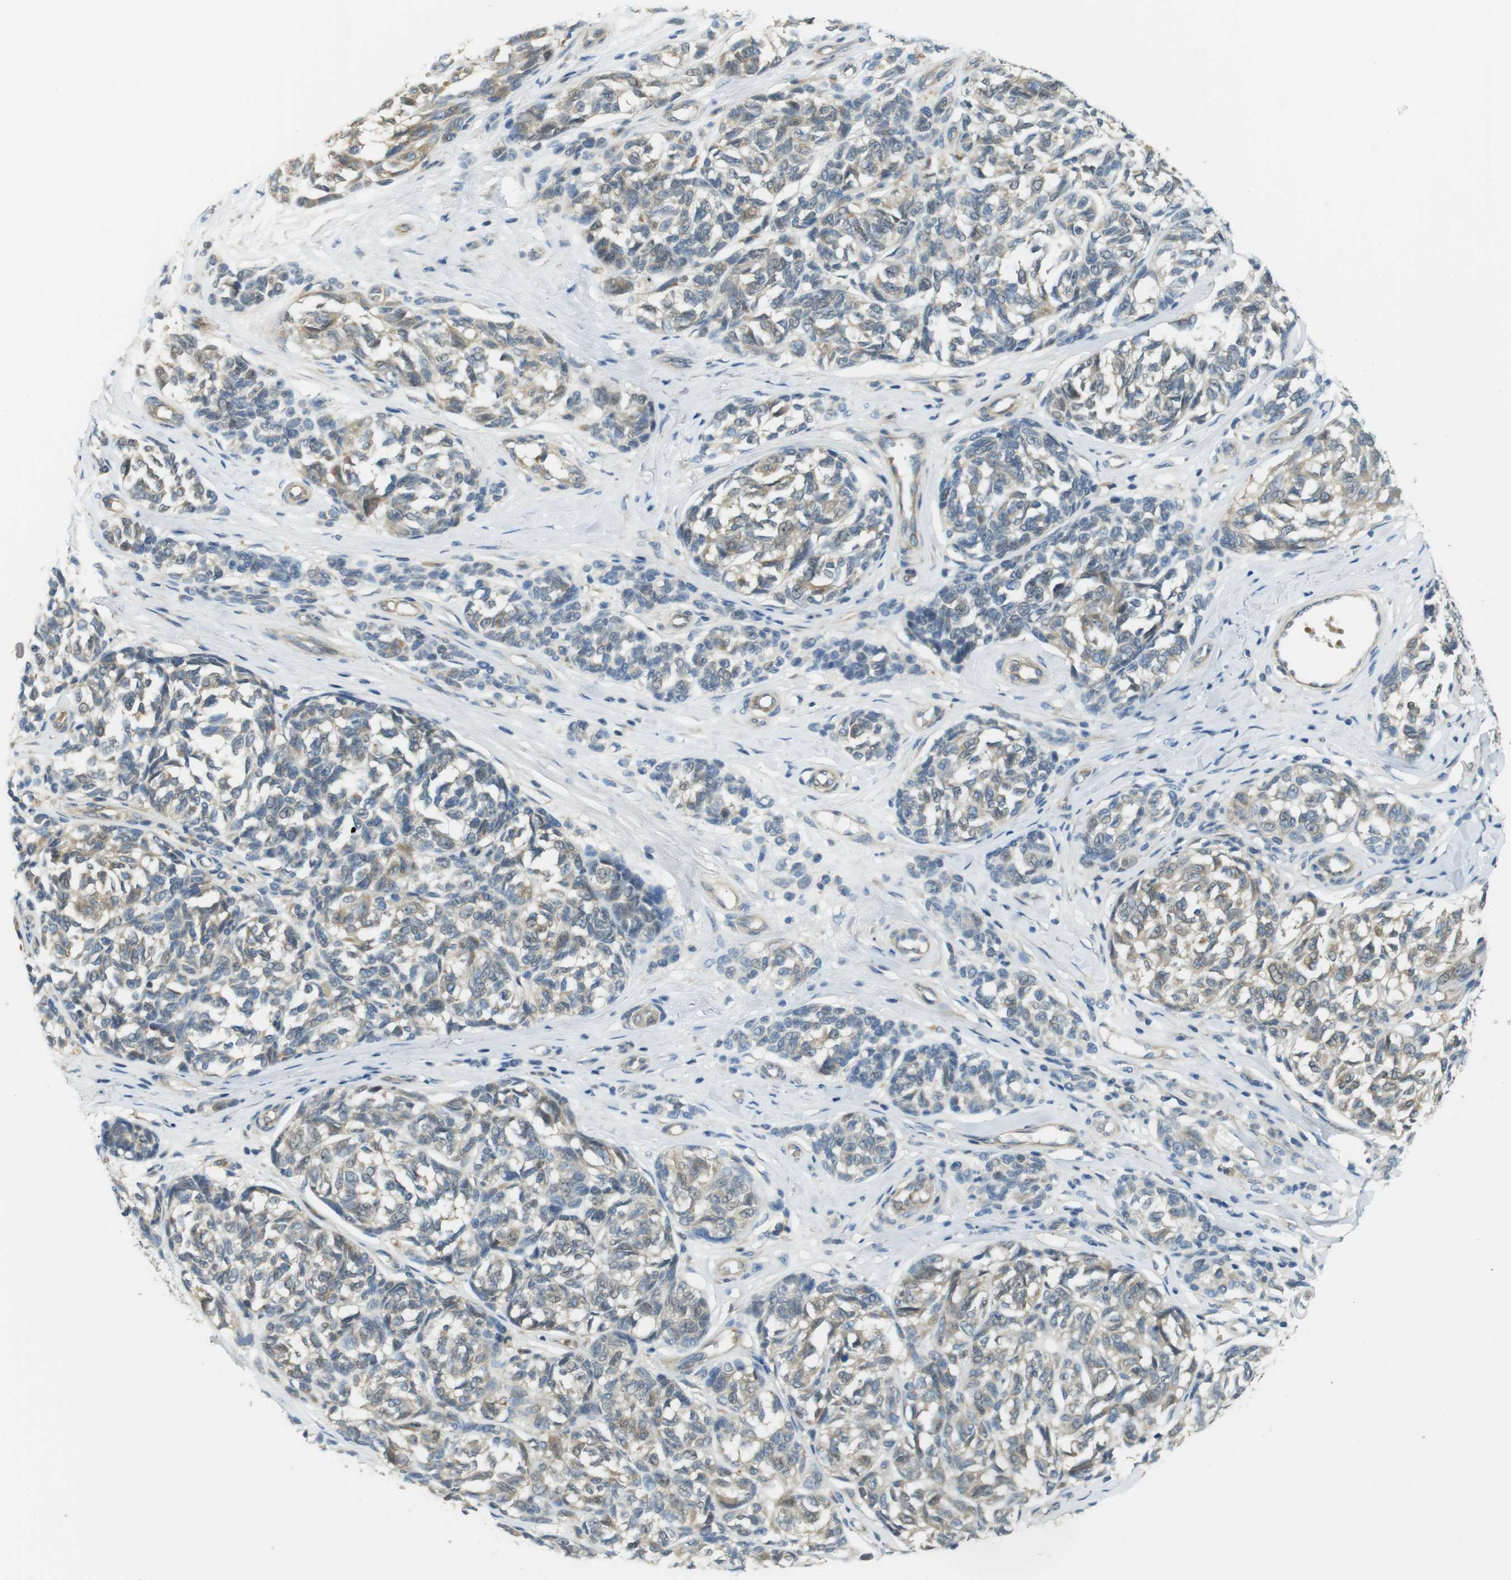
{"staining": {"intensity": "weak", "quantity": ">75%", "location": "cytoplasmic/membranous"}, "tissue": "melanoma", "cell_type": "Tumor cells", "image_type": "cancer", "snomed": [{"axis": "morphology", "description": "Malignant melanoma, NOS"}, {"axis": "topography", "description": "Skin"}], "caption": "The histopathology image exhibits a brown stain indicating the presence of a protein in the cytoplasmic/membranous of tumor cells in melanoma.", "gene": "ABHD15", "patient": {"sex": "female", "age": 64}}